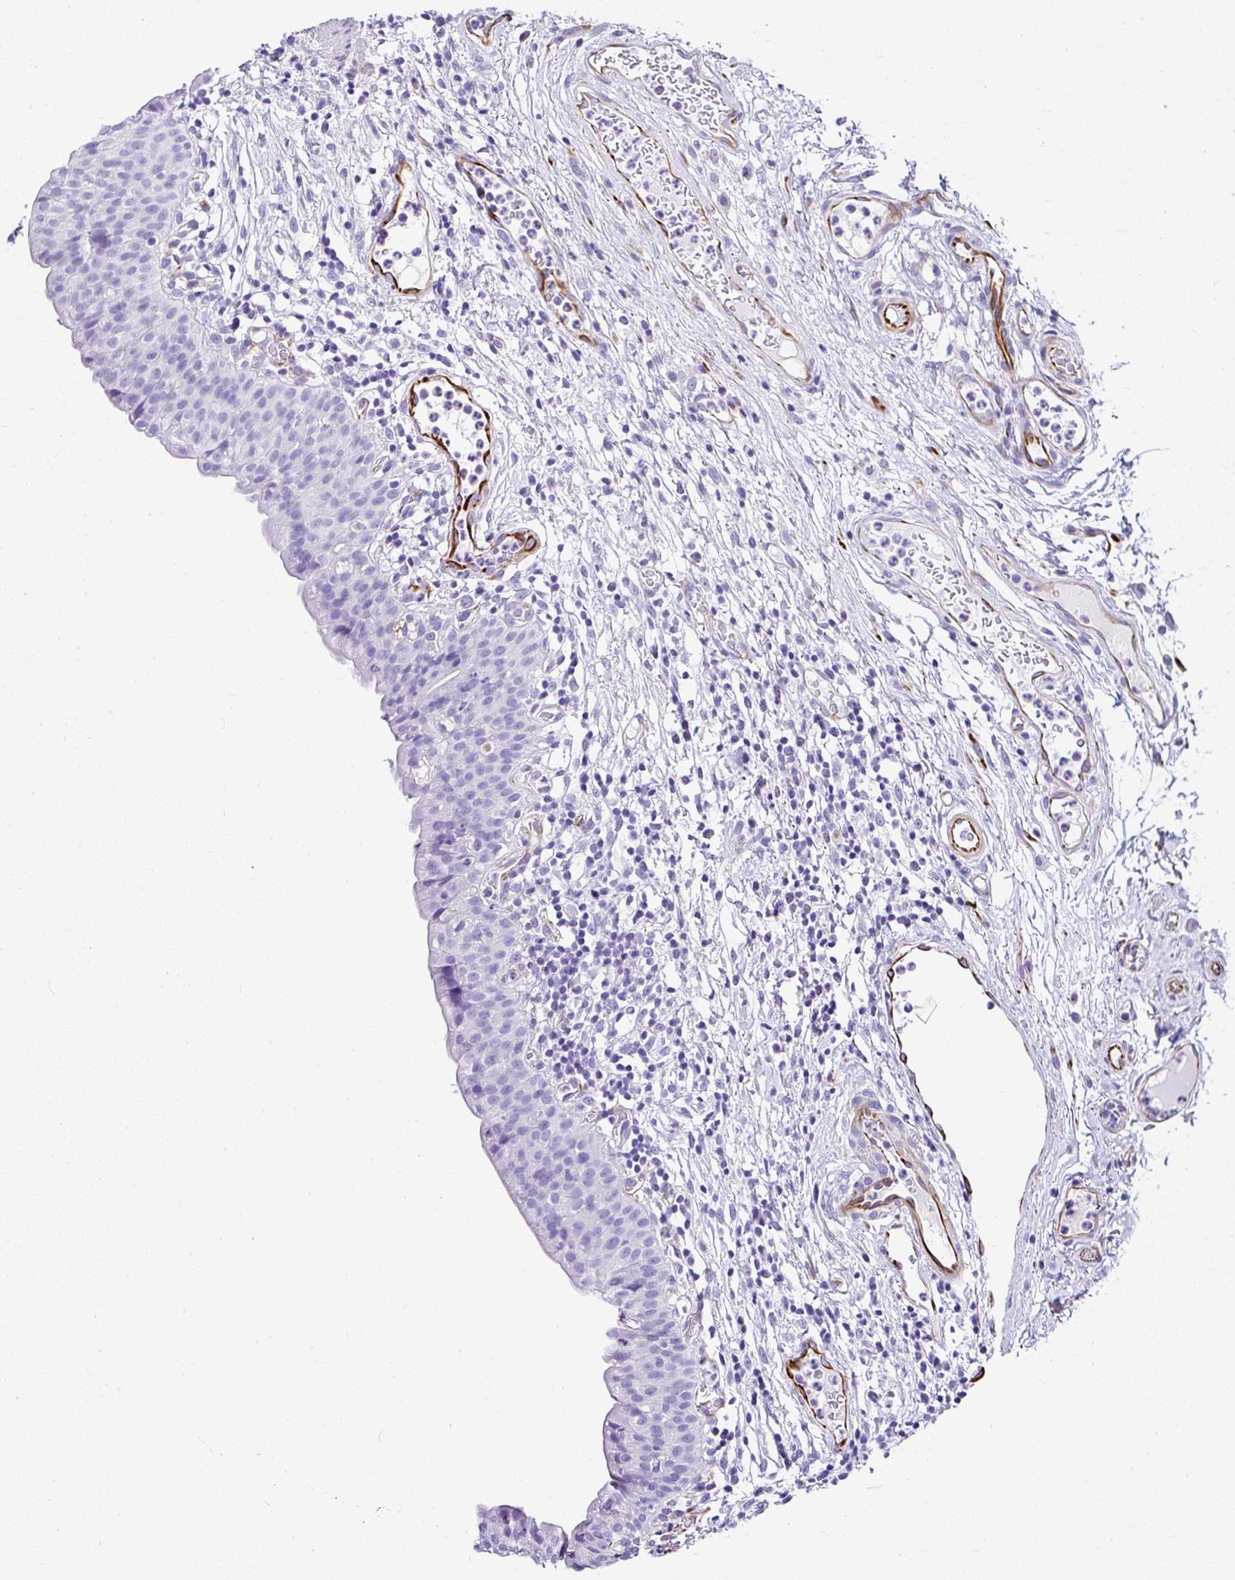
{"staining": {"intensity": "negative", "quantity": "none", "location": "none"}, "tissue": "urinary bladder", "cell_type": "Urothelial cells", "image_type": "normal", "snomed": [{"axis": "morphology", "description": "Normal tissue, NOS"}, {"axis": "morphology", "description": "Inflammation, NOS"}, {"axis": "topography", "description": "Urinary bladder"}], "caption": "Human urinary bladder stained for a protein using immunohistochemistry shows no expression in urothelial cells.", "gene": "DEPDC5", "patient": {"sex": "male", "age": 57}}